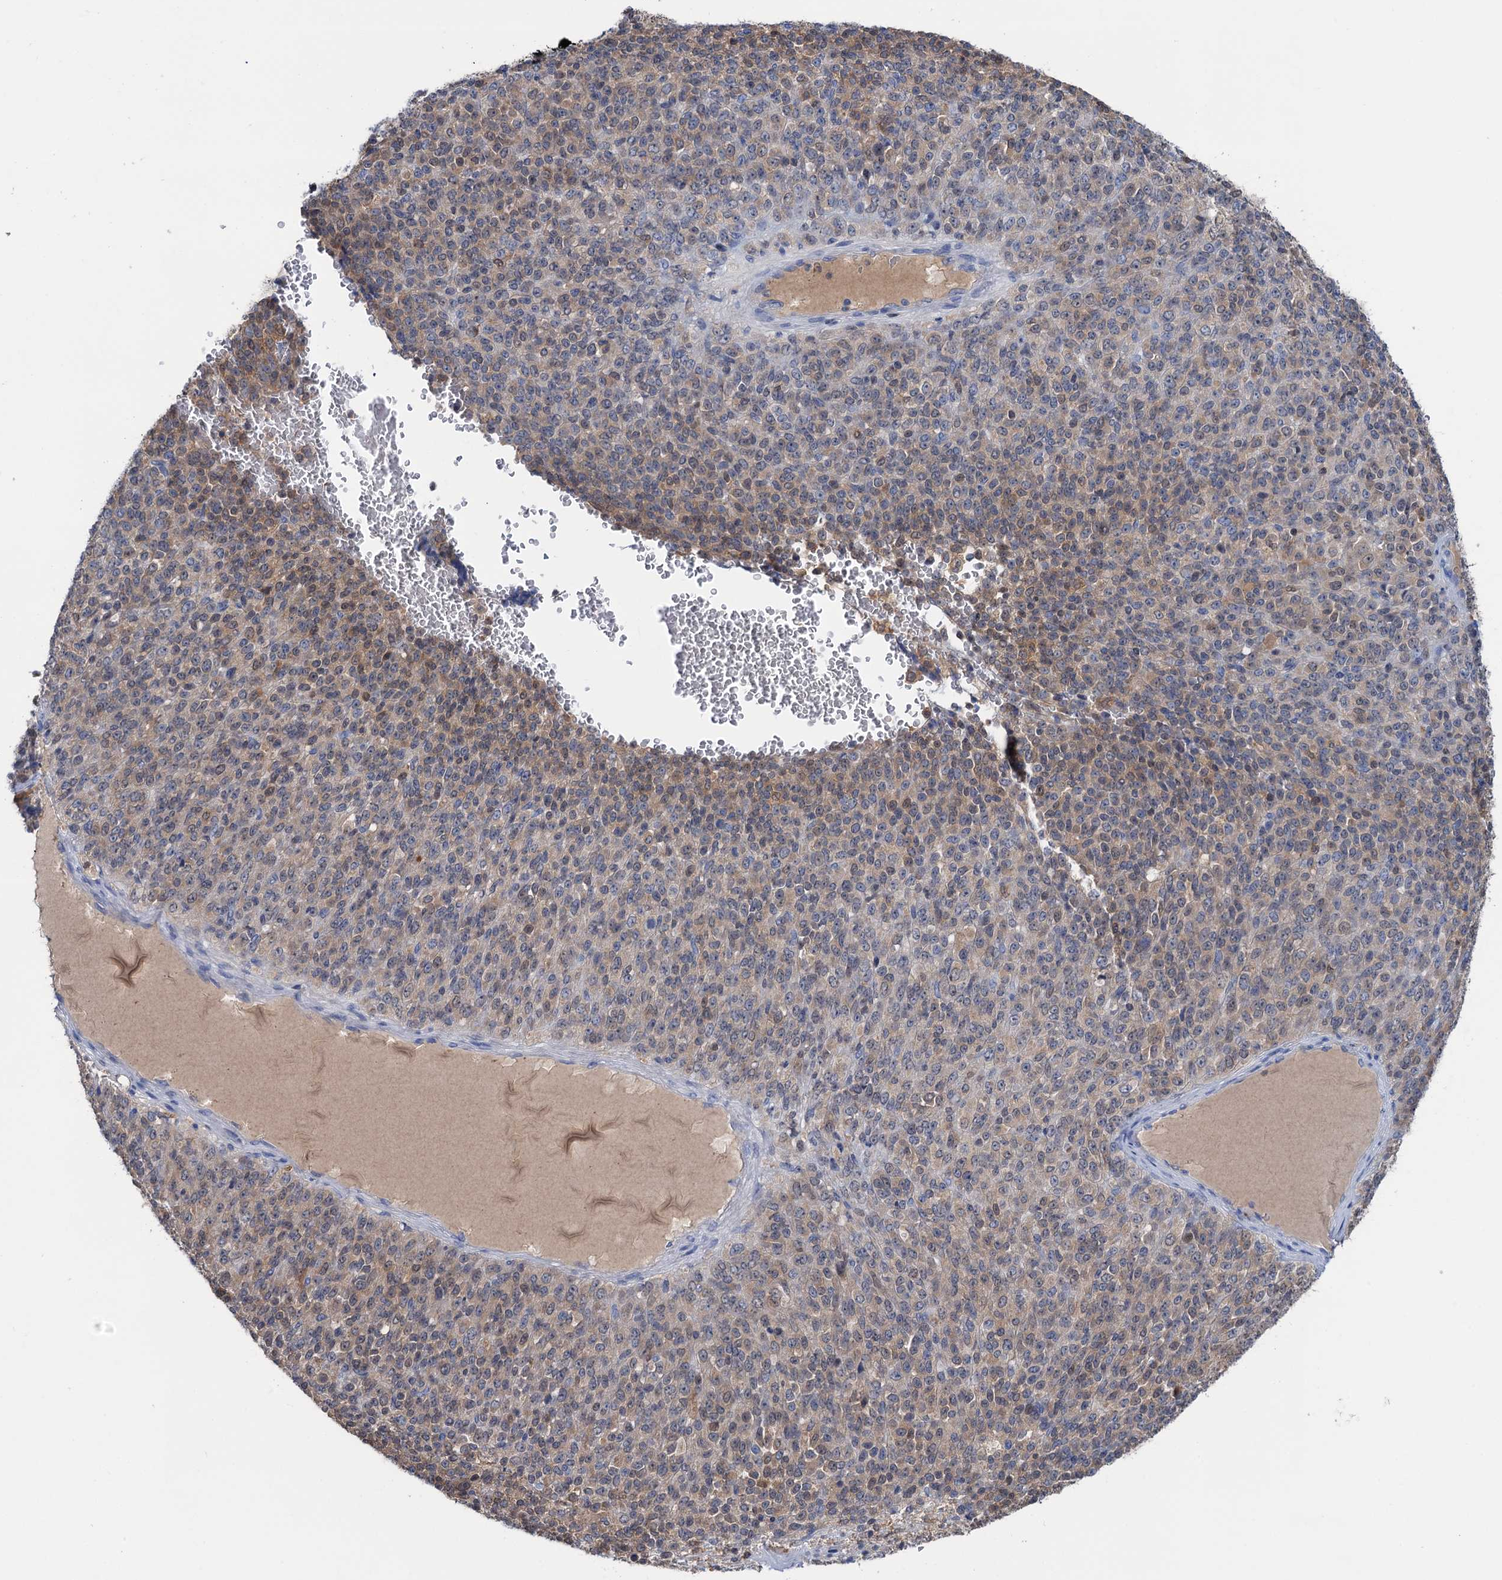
{"staining": {"intensity": "weak", "quantity": "<25%", "location": "cytoplasmic/membranous"}, "tissue": "melanoma", "cell_type": "Tumor cells", "image_type": "cancer", "snomed": [{"axis": "morphology", "description": "Malignant melanoma, Metastatic site"}, {"axis": "topography", "description": "Brain"}], "caption": "This micrograph is of malignant melanoma (metastatic site) stained with immunohistochemistry (IHC) to label a protein in brown with the nuclei are counter-stained blue. There is no expression in tumor cells.", "gene": "FAH", "patient": {"sex": "female", "age": 56}}